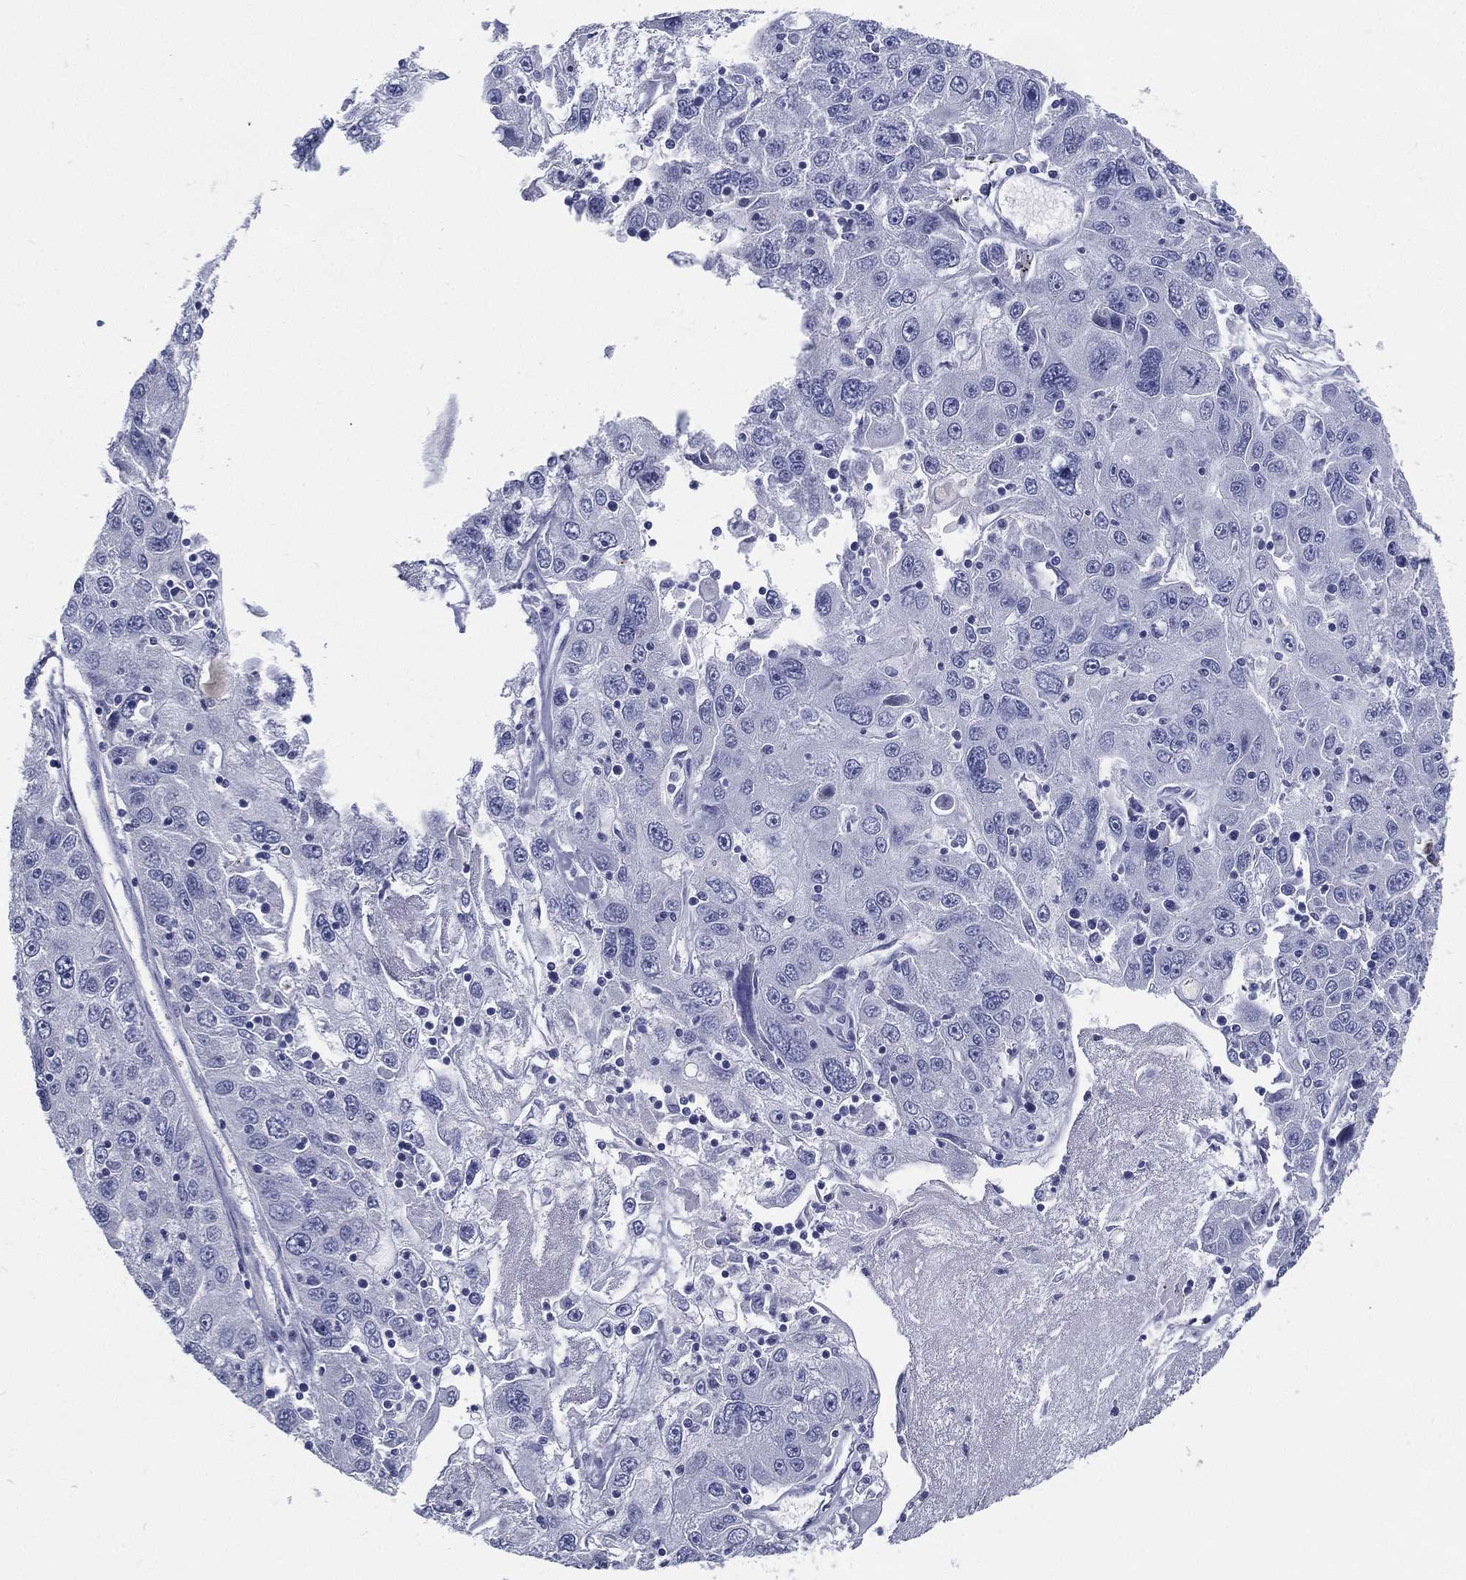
{"staining": {"intensity": "negative", "quantity": "none", "location": "none"}, "tissue": "stomach cancer", "cell_type": "Tumor cells", "image_type": "cancer", "snomed": [{"axis": "morphology", "description": "Adenocarcinoma, NOS"}, {"axis": "topography", "description": "Stomach"}], "caption": "Tumor cells are negative for brown protein staining in stomach cancer.", "gene": "RSPH4A", "patient": {"sex": "male", "age": 56}}